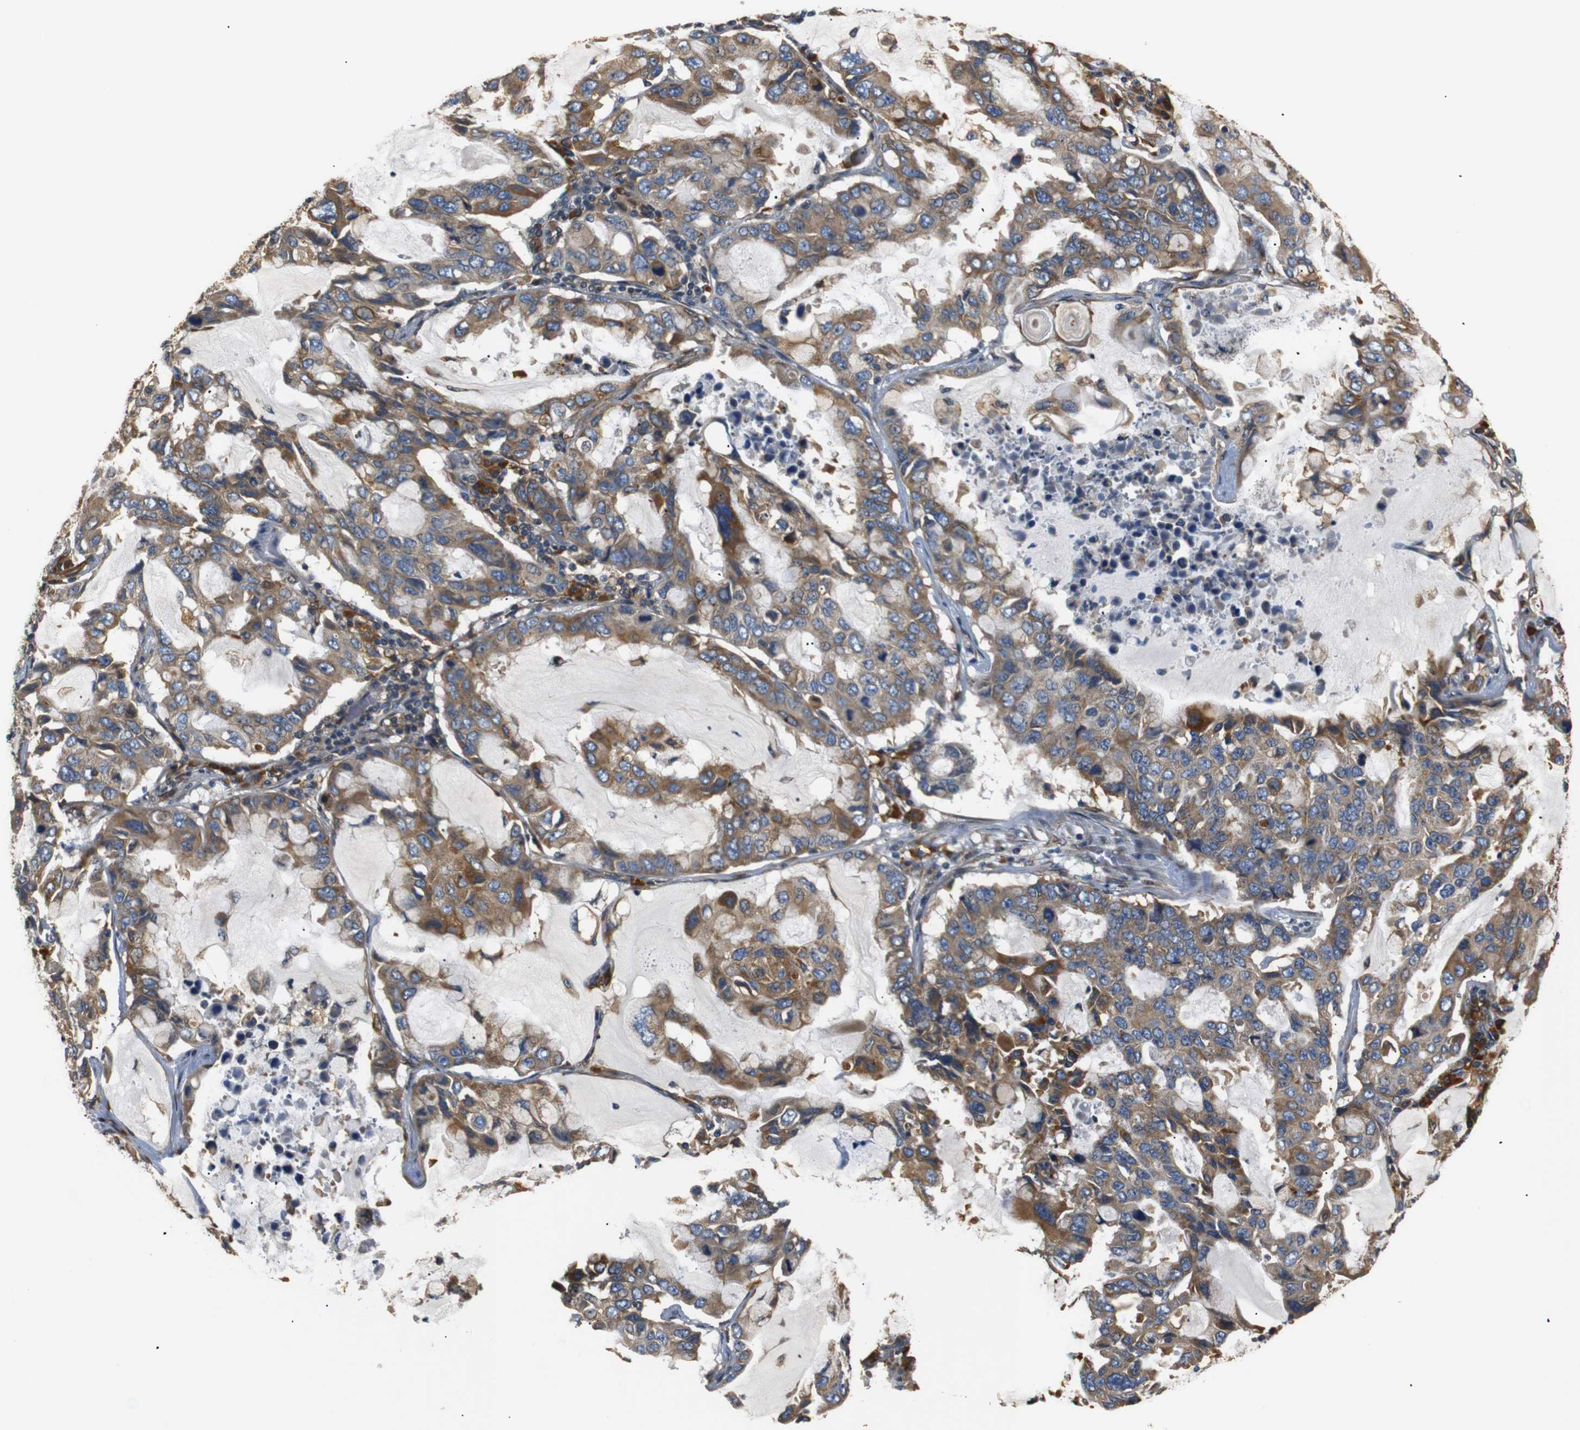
{"staining": {"intensity": "moderate", "quantity": ">75%", "location": "cytoplasmic/membranous"}, "tissue": "lung cancer", "cell_type": "Tumor cells", "image_type": "cancer", "snomed": [{"axis": "morphology", "description": "Adenocarcinoma, NOS"}, {"axis": "topography", "description": "Lung"}], "caption": "Protein staining of lung cancer tissue reveals moderate cytoplasmic/membranous positivity in about >75% of tumor cells.", "gene": "TMED2", "patient": {"sex": "male", "age": 64}}